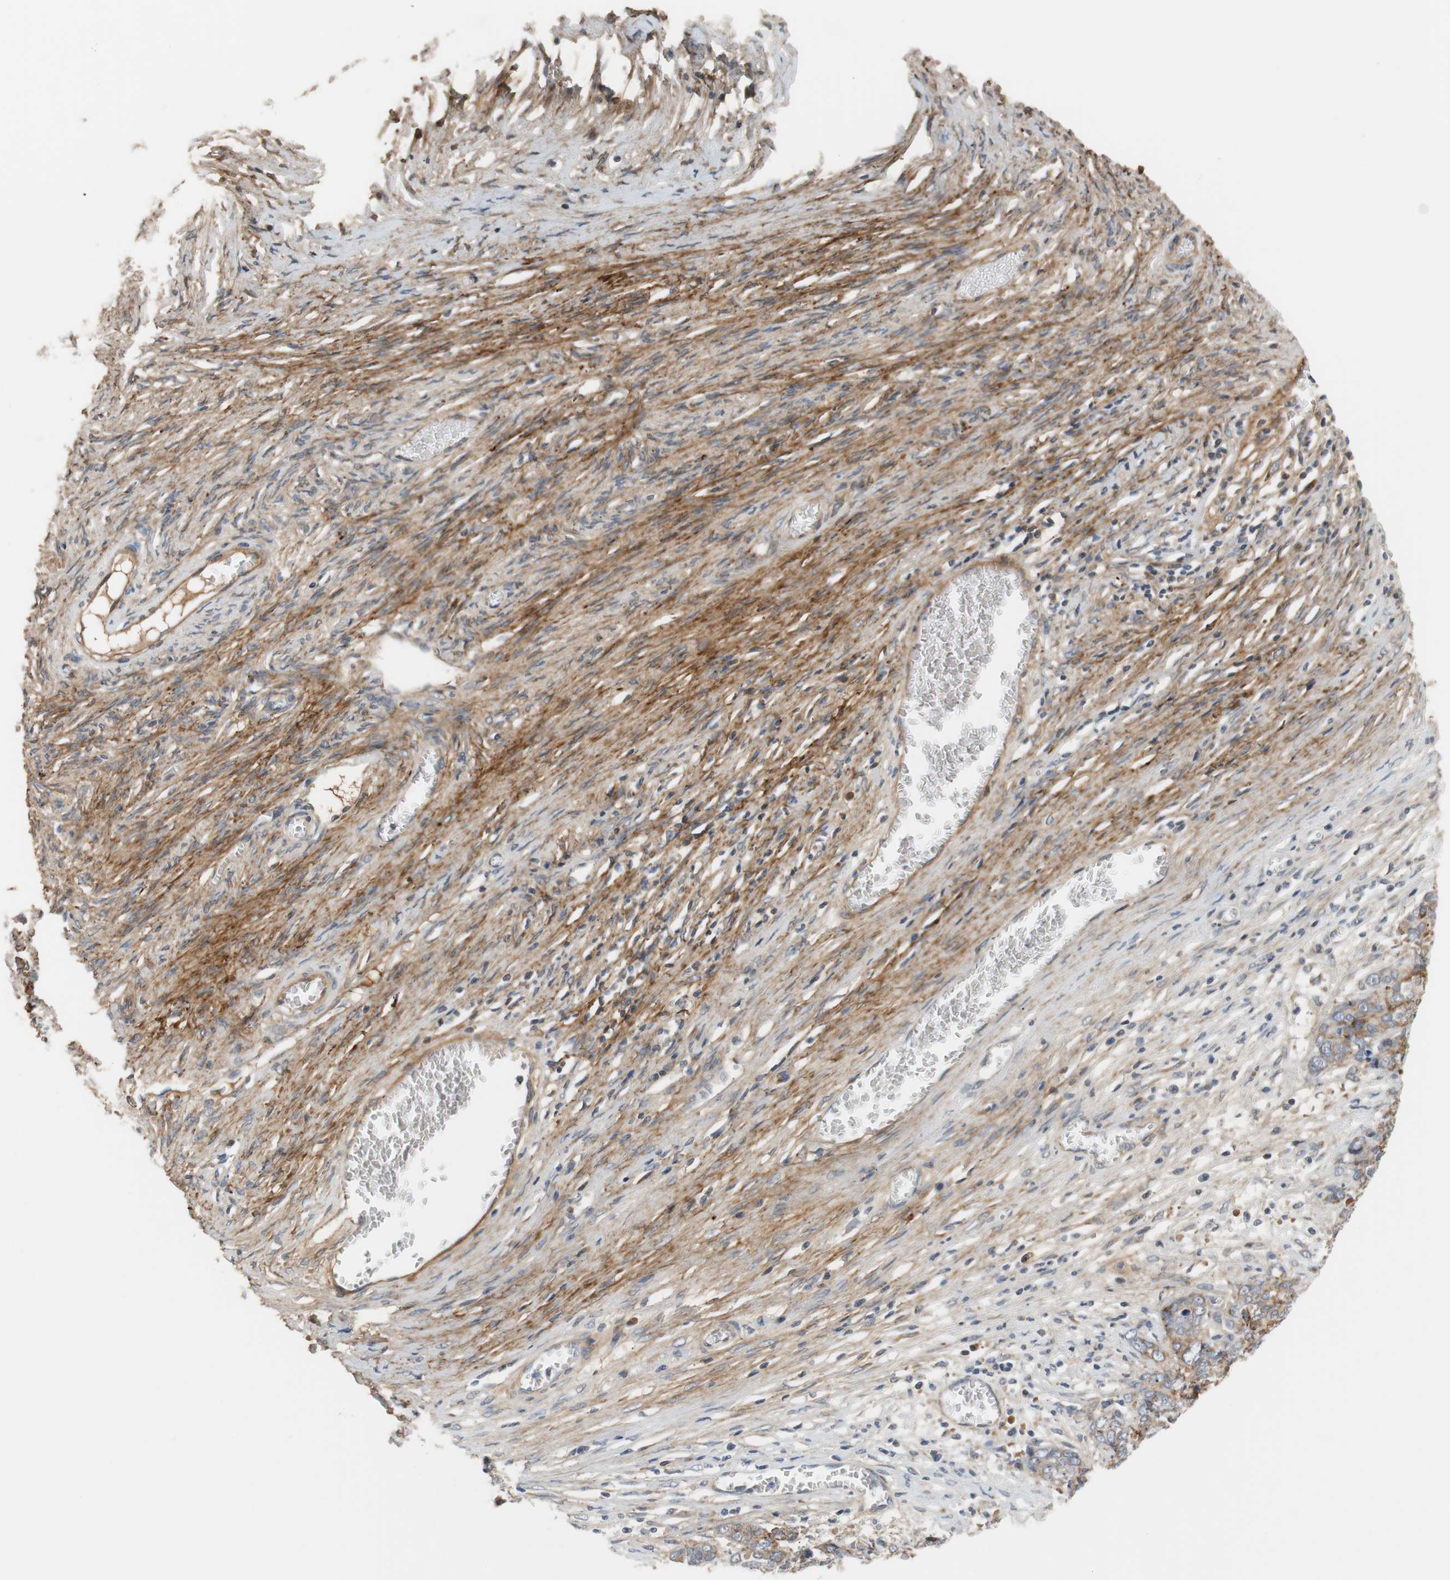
{"staining": {"intensity": "weak", "quantity": "25%-75%", "location": "cytoplasmic/membranous"}, "tissue": "ovarian cancer", "cell_type": "Tumor cells", "image_type": "cancer", "snomed": [{"axis": "morphology", "description": "Cystadenocarcinoma, serous, NOS"}, {"axis": "topography", "description": "Ovary"}], "caption": "Protein expression analysis of human serous cystadenocarcinoma (ovarian) reveals weak cytoplasmic/membranous positivity in approximately 25%-75% of tumor cells.", "gene": "COL12A1", "patient": {"sex": "female", "age": 44}}